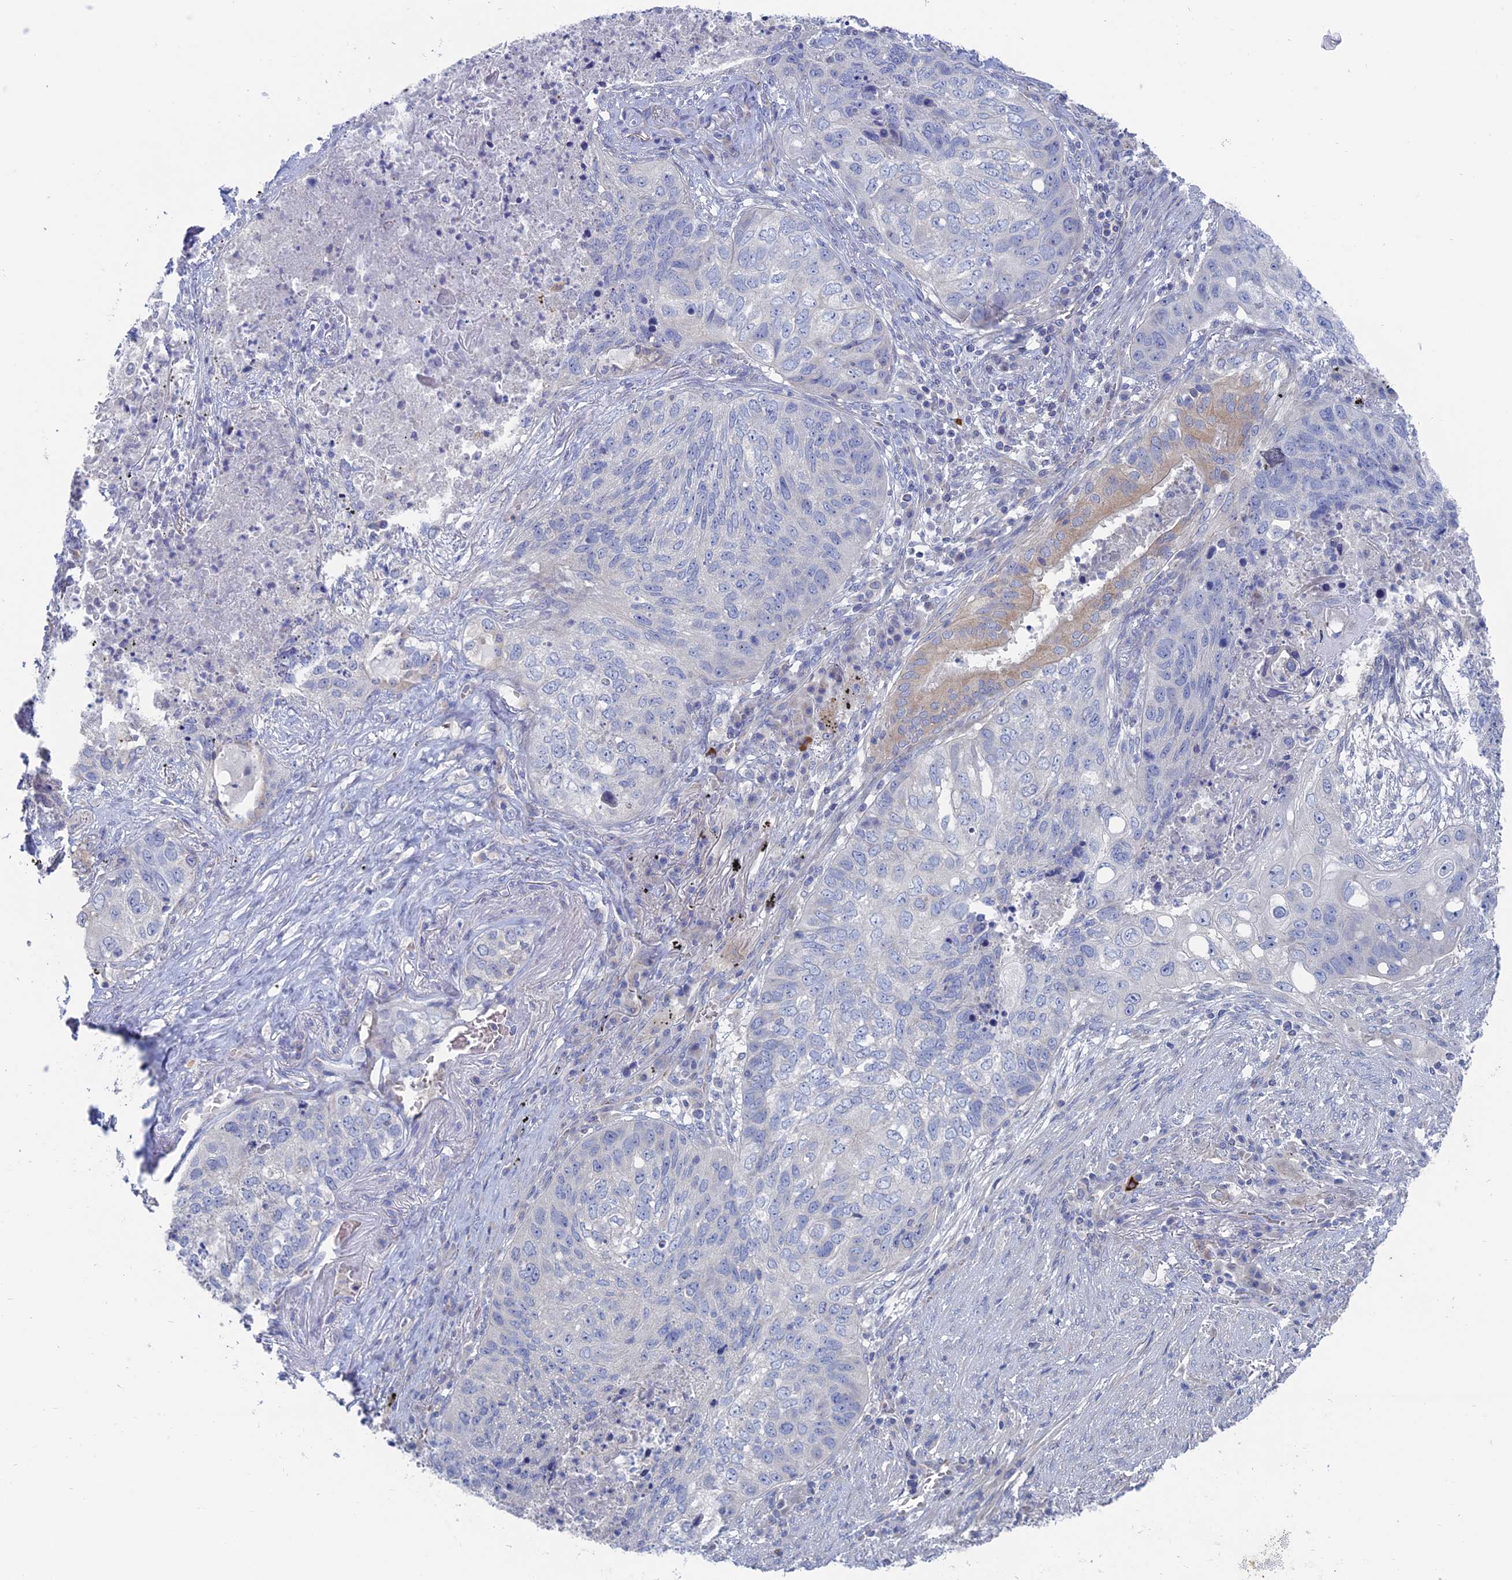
{"staining": {"intensity": "negative", "quantity": "none", "location": "none"}, "tissue": "lung cancer", "cell_type": "Tumor cells", "image_type": "cancer", "snomed": [{"axis": "morphology", "description": "Squamous cell carcinoma, NOS"}, {"axis": "topography", "description": "Lung"}], "caption": "The immunohistochemistry micrograph has no significant positivity in tumor cells of lung squamous cell carcinoma tissue.", "gene": "TBC1D30", "patient": {"sex": "female", "age": 63}}